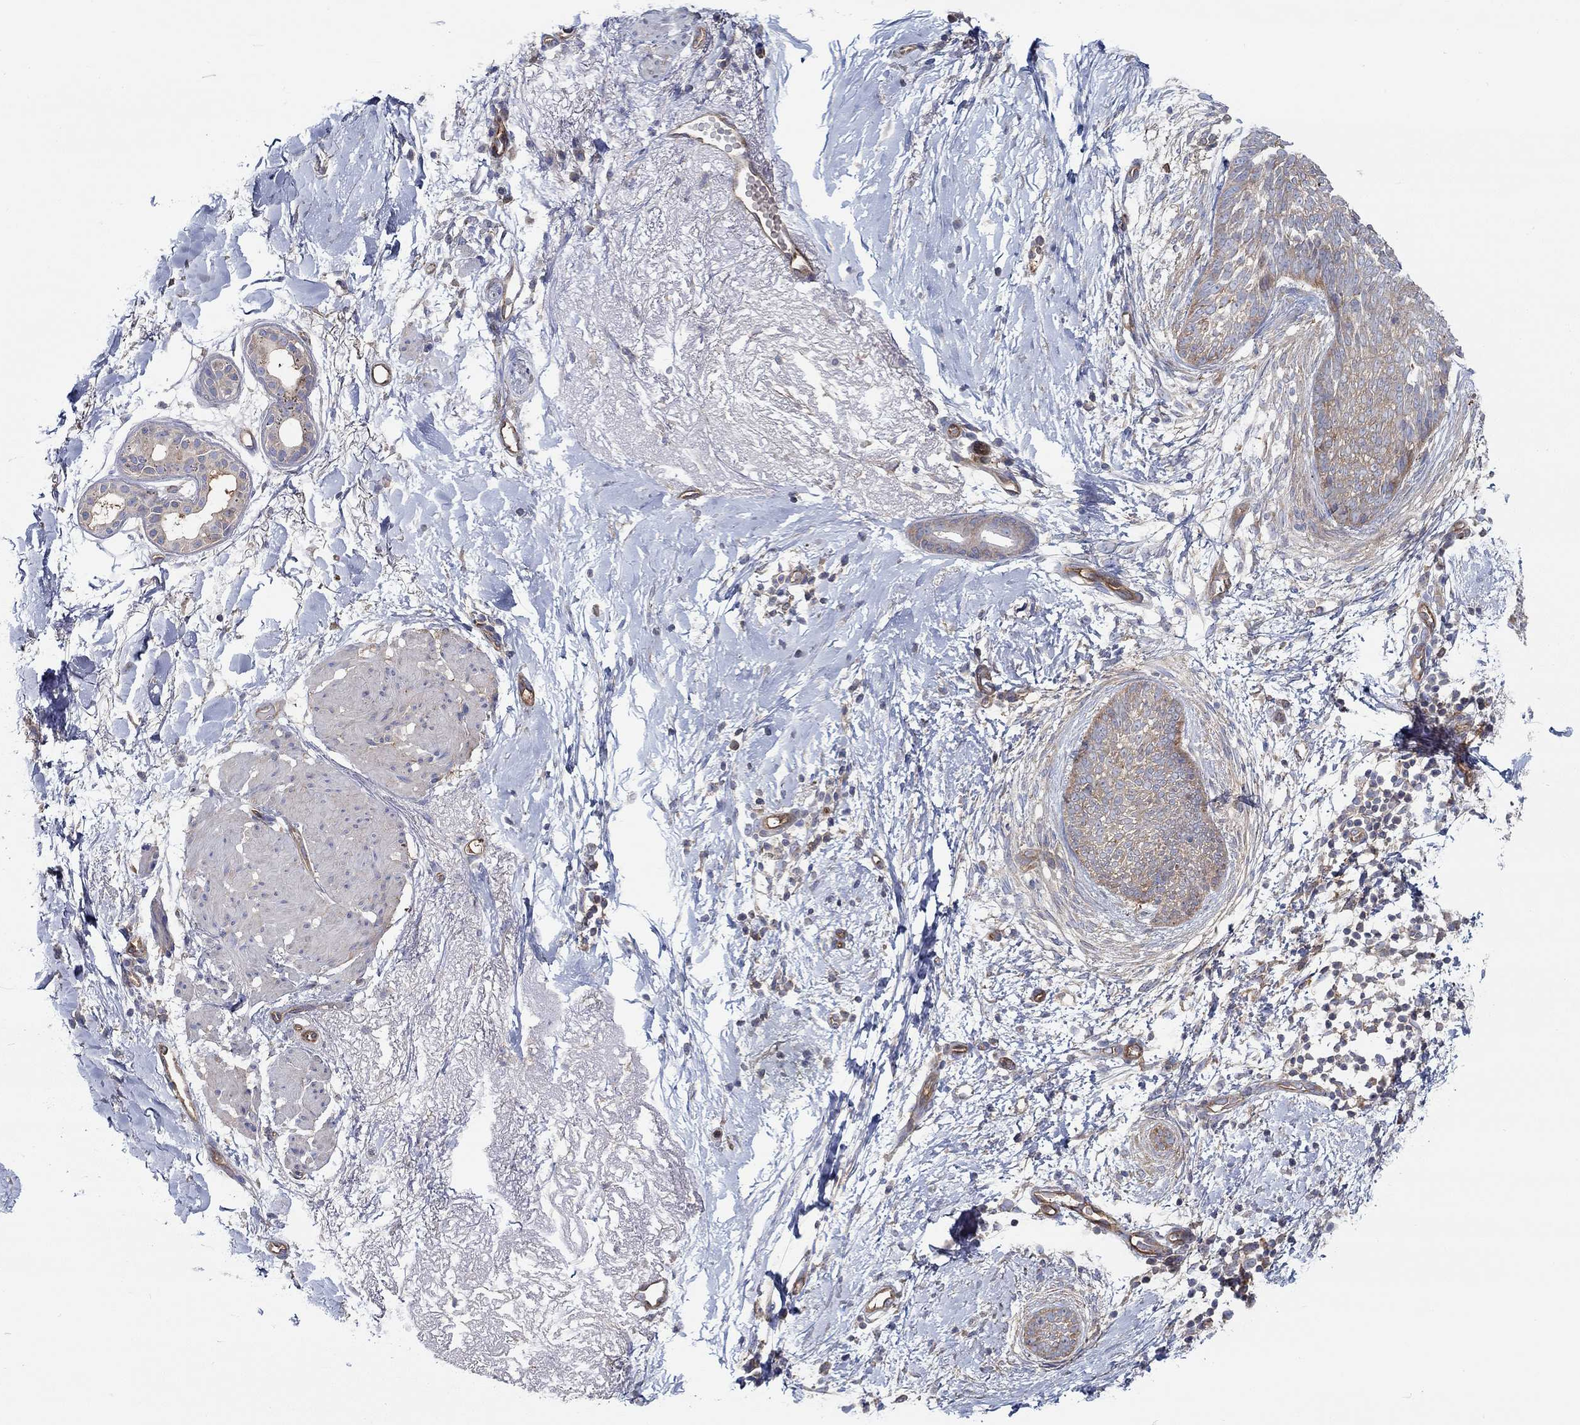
{"staining": {"intensity": "weak", "quantity": ">75%", "location": "cytoplasmic/membranous"}, "tissue": "skin cancer", "cell_type": "Tumor cells", "image_type": "cancer", "snomed": [{"axis": "morphology", "description": "Normal tissue, NOS"}, {"axis": "morphology", "description": "Basal cell carcinoma"}, {"axis": "topography", "description": "Skin"}], "caption": "This image displays IHC staining of human skin cancer (basal cell carcinoma), with low weak cytoplasmic/membranous staining in approximately >75% of tumor cells.", "gene": "SPAG9", "patient": {"sex": "male", "age": 84}}